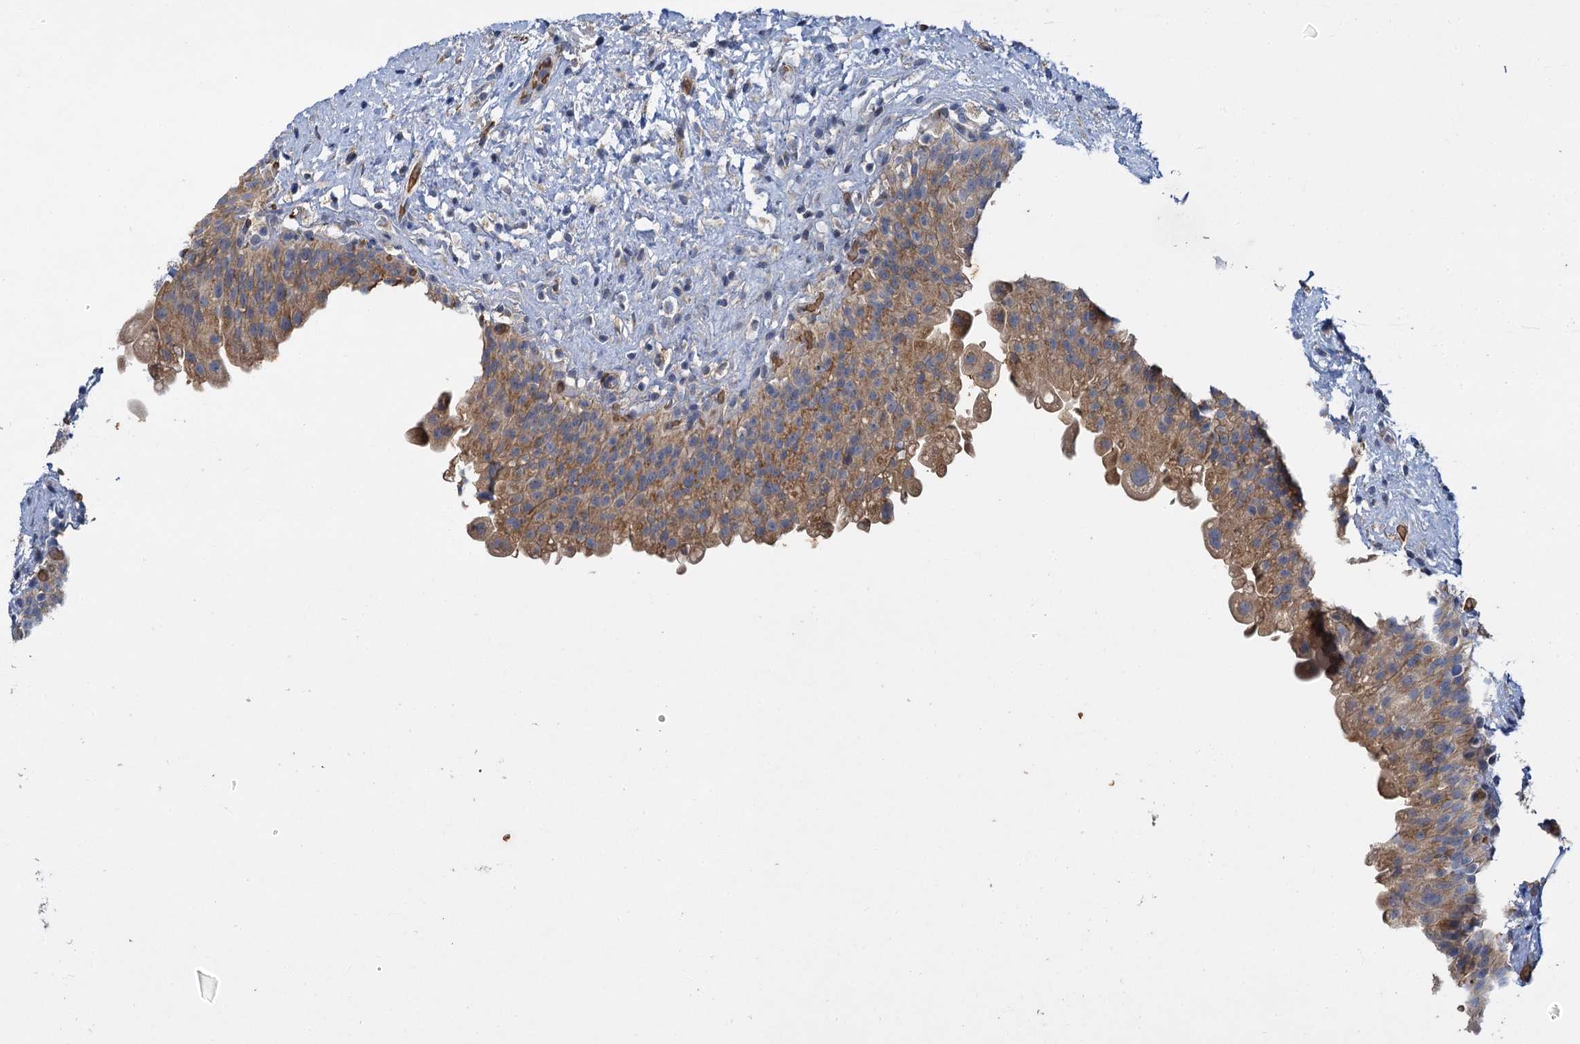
{"staining": {"intensity": "moderate", "quantity": ">75%", "location": "cytoplasmic/membranous"}, "tissue": "urinary bladder", "cell_type": "Urothelial cells", "image_type": "normal", "snomed": [{"axis": "morphology", "description": "Normal tissue, NOS"}, {"axis": "topography", "description": "Urinary bladder"}], "caption": "Urothelial cells exhibit medium levels of moderate cytoplasmic/membranous expression in approximately >75% of cells in unremarkable urinary bladder. Nuclei are stained in blue.", "gene": "BCS1L", "patient": {"sex": "female", "age": 27}}